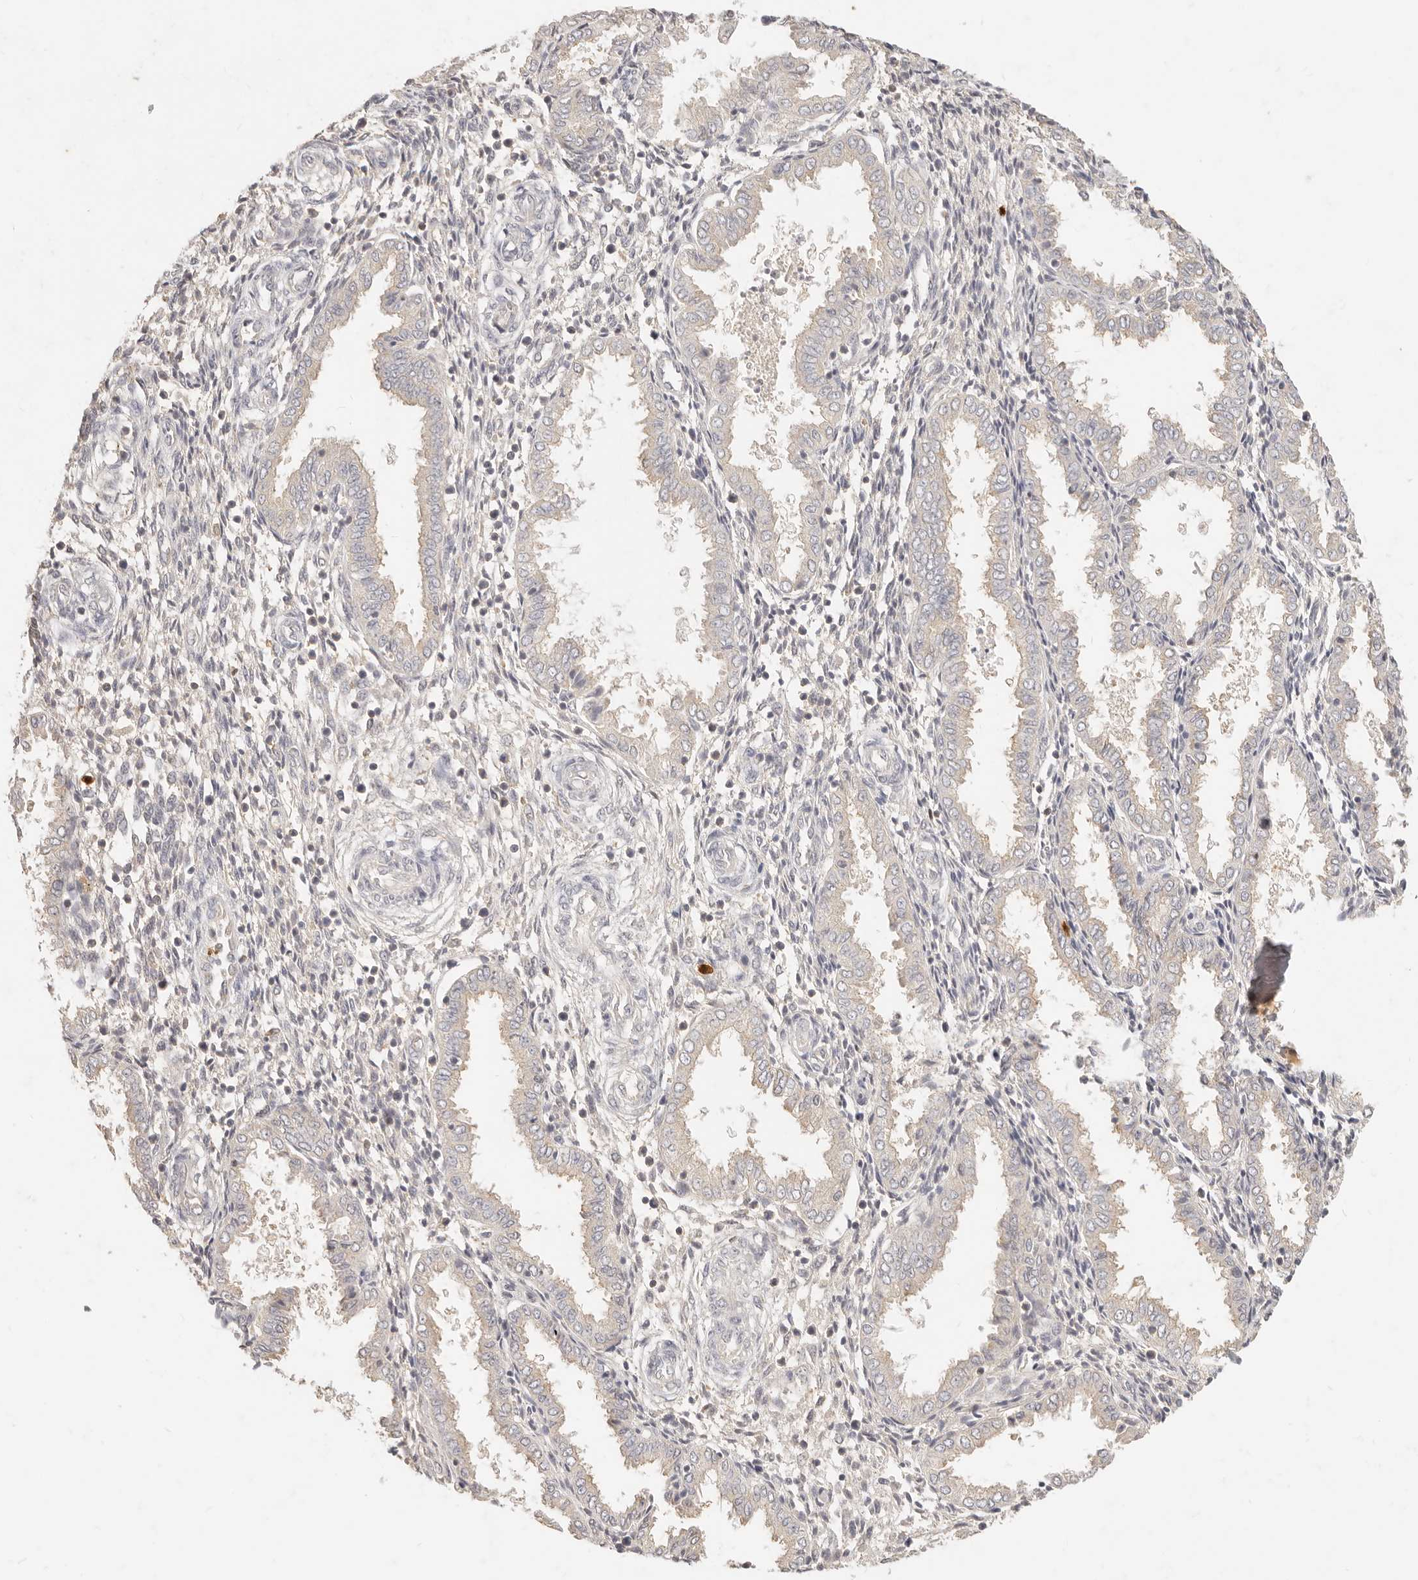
{"staining": {"intensity": "negative", "quantity": "none", "location": "none"}, "tissue": "endometrium", "cell_type": "Cells in endometrial stroma", "image_type": "normal", "snomed": [{"axis": "morphology", "description": "Normal tissue, NOS"}, {"axis": "topography", "description": "Endometrium"}], "caption": "The immunohistochemistry (IHC) micrograph has no significant expression in cells in endometrial stroma of endometrium.", "gene": "TMTC2", "patient": {"sex": "female", "age": 33}}